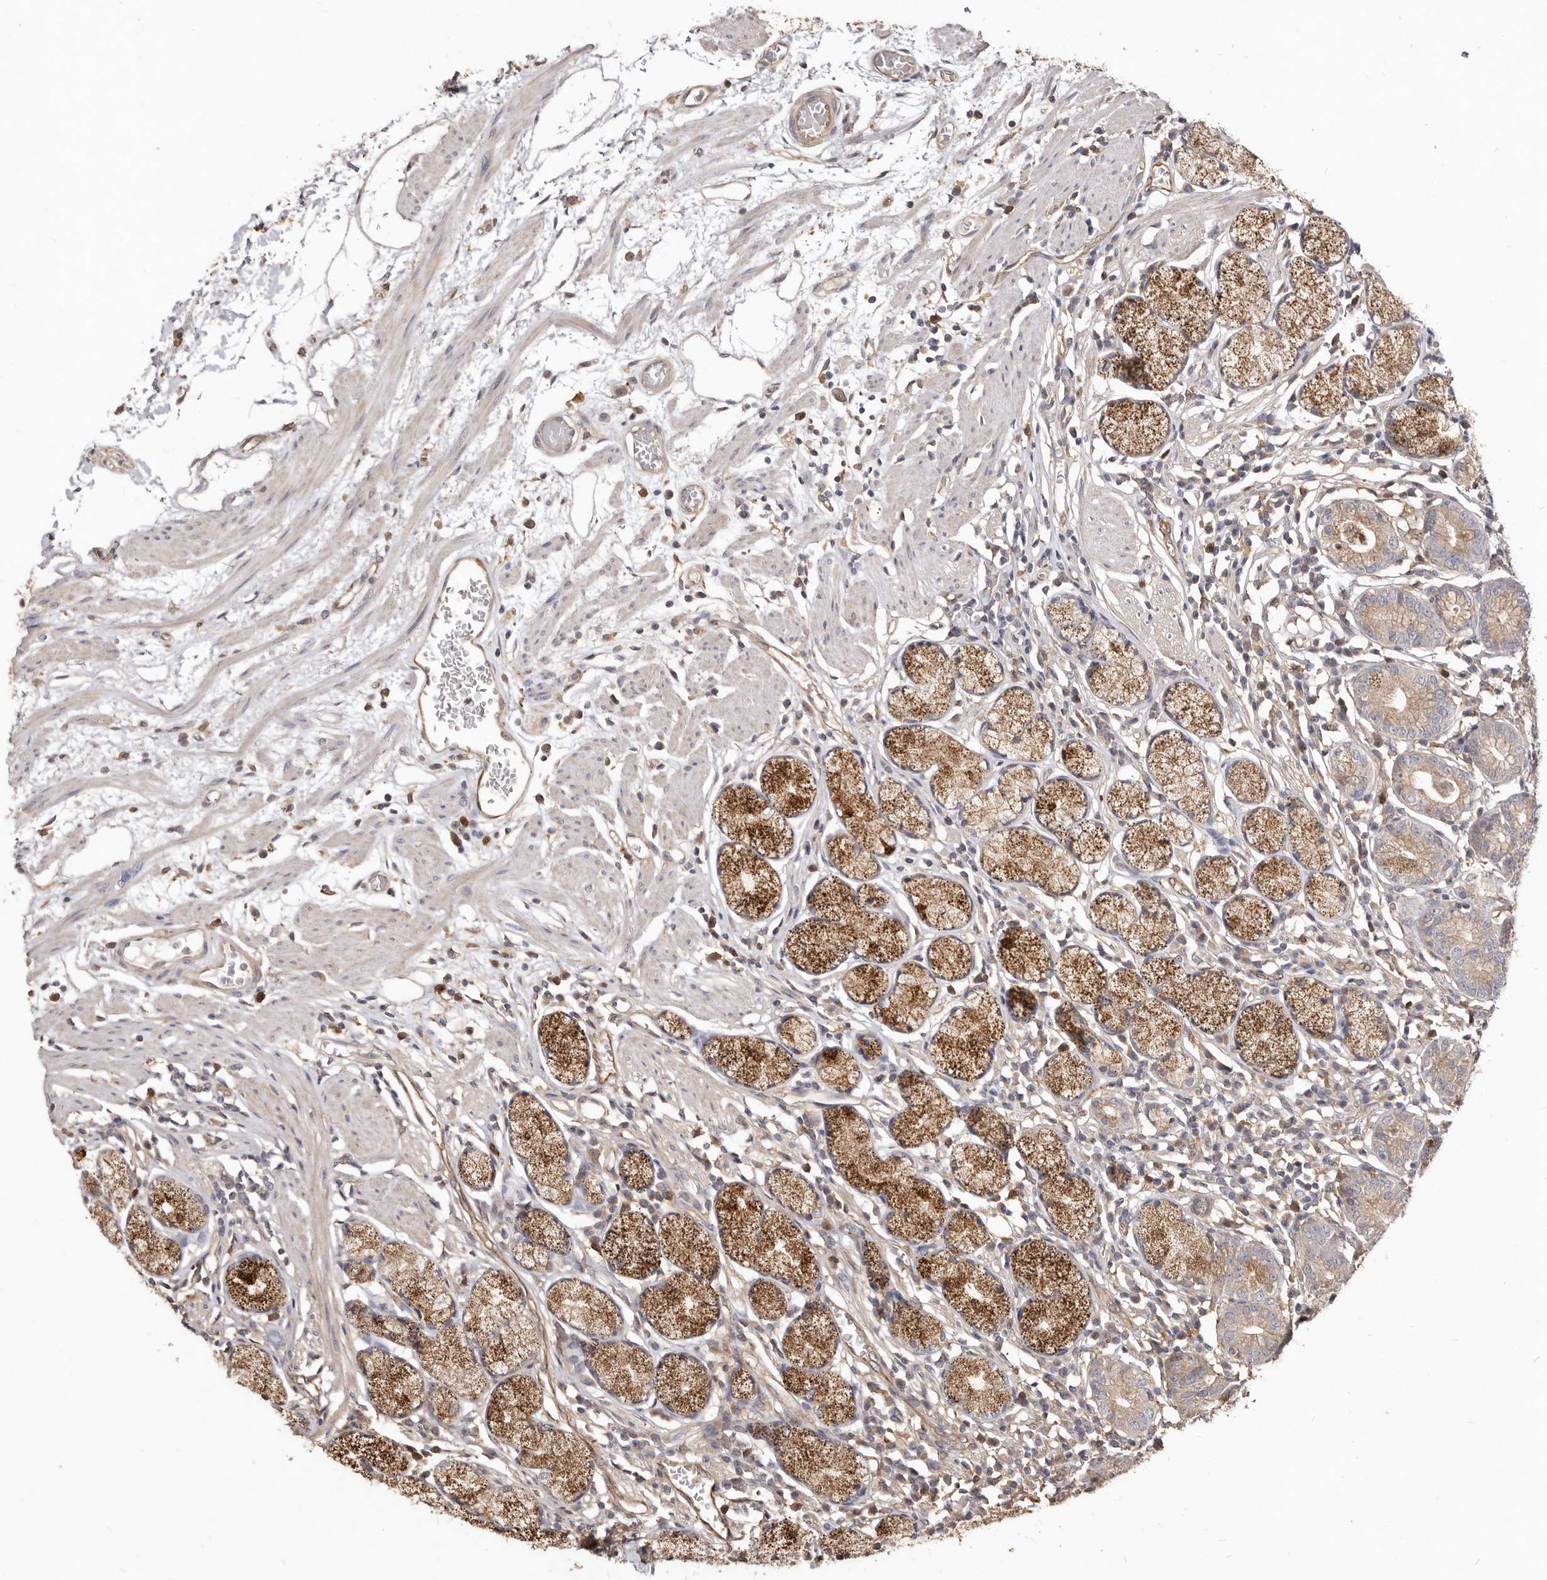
{"staining": {"intensity": "moderate", "quantity": ">75%", "location": "cytoplasmic/membranous"}, "tissue": "stomach", "cell_type": "Glandular cells", "image_type": "normal", "snomed": [{"axis": "morphology", "description": "Normal tissue, NOS"}, {"axis": "topography", "description": "Stomach"}], "caption": "Immunohistochemical staining of normal human stomach demonstrates >75% levels of moderate cytoplasmic/membranous protein expression in about >75% of glandular cells. (DAB (3,3'-diaminobenzidine) = brown stain, brightfield microscopy at high magnification).", "gene": "LRRC25", "patient": {"sex": "male", "age": 55}}